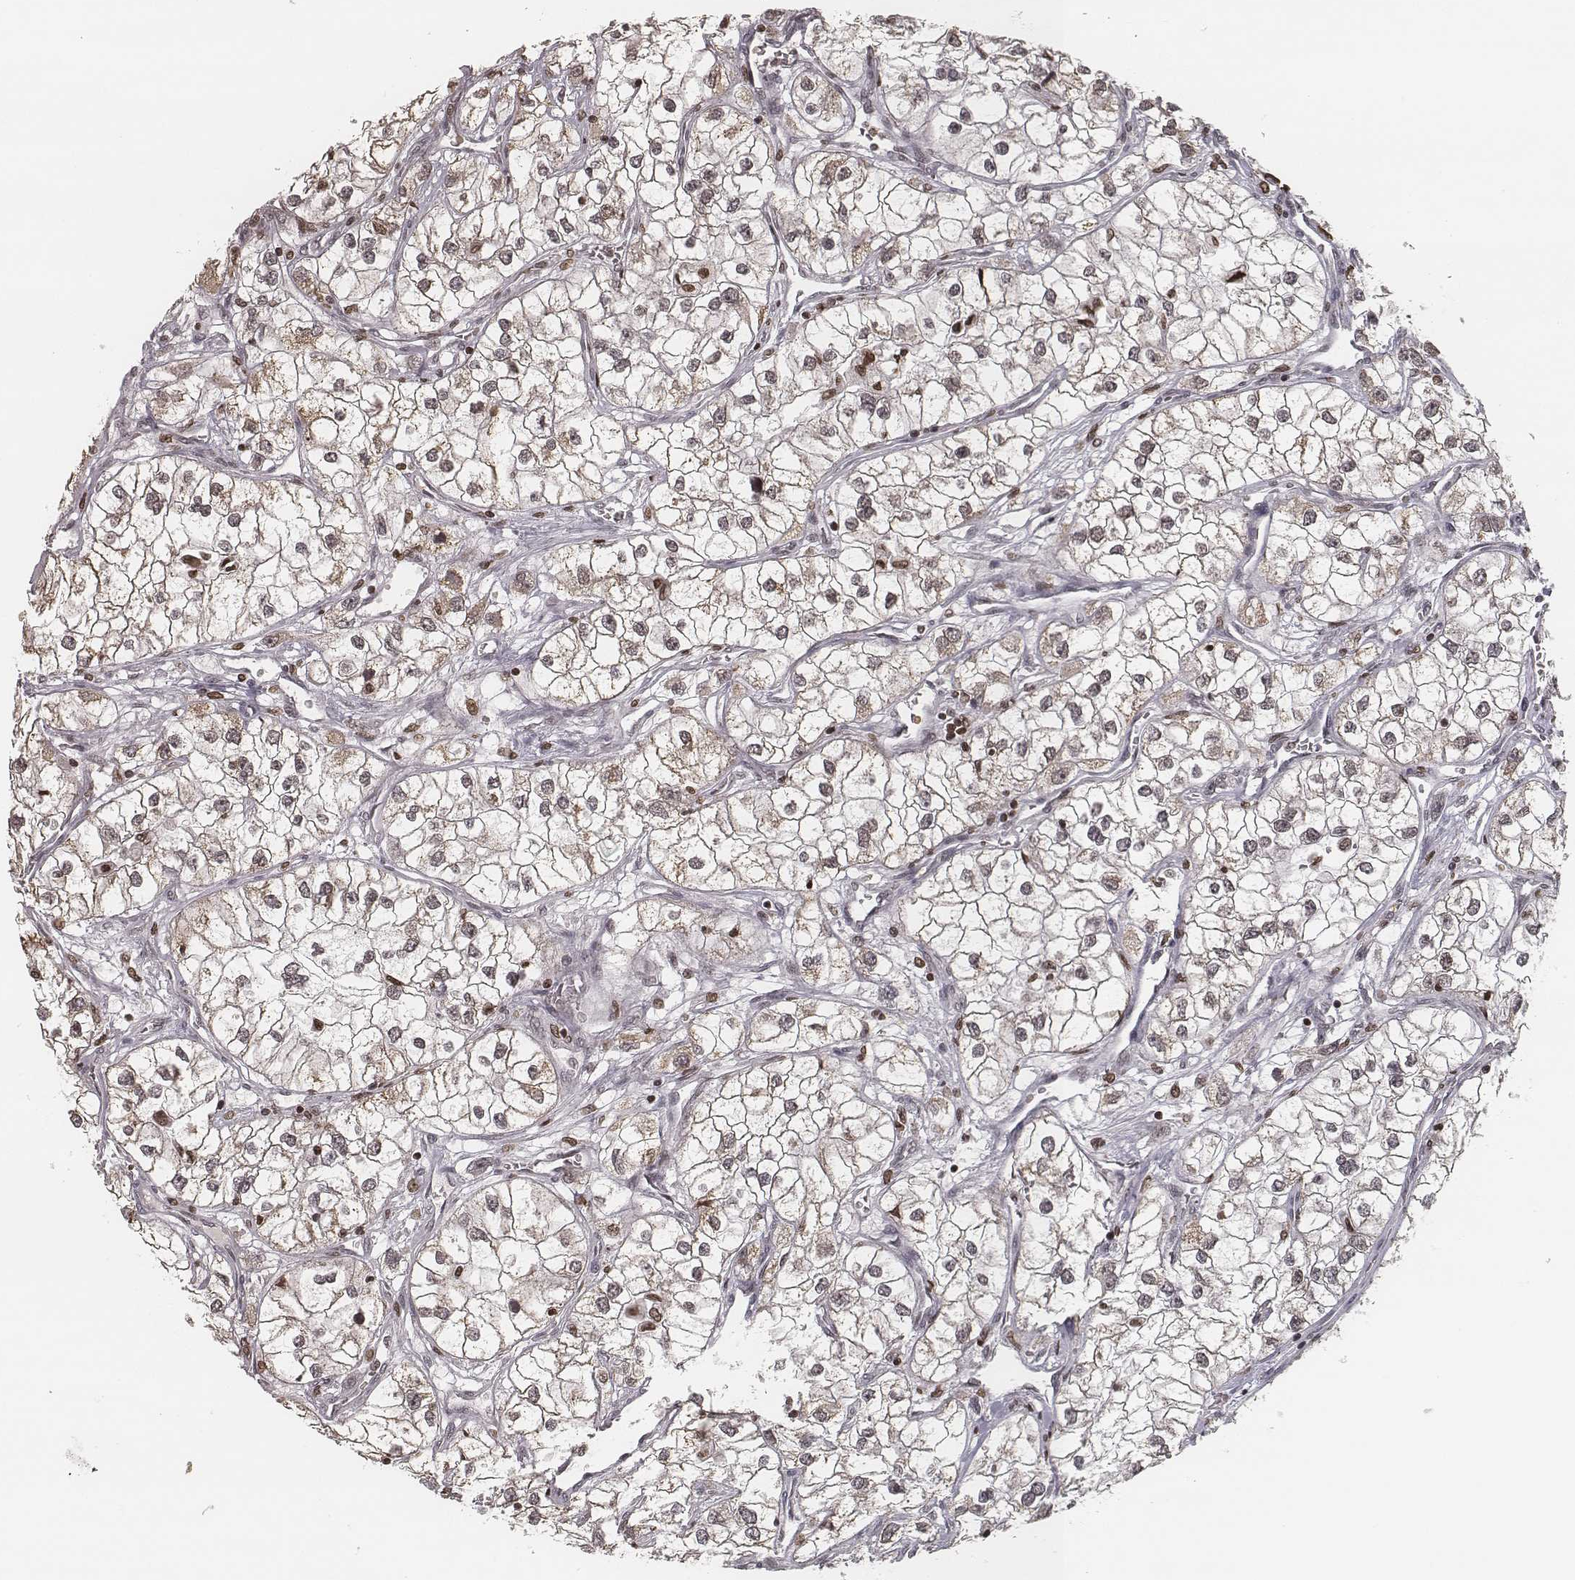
{"staining": {"intensity": "weak", "quantity": ">75%", "location": "cytoplasmic/membranous"}, "tissue": "renal cancer", "cell_type": "Tumor cells", "image_type": "cancer", "snomed": [{"axis": "morphology", "description": "Adenocarcinoma, NOS"}, {"axis": "topography", "description": "Kidney"}], "caption": "IHC image of adenocarcinoma (renal) stained for a protein (brown), which shows low levels of weak cytoplasmic/membranous expression in about >75% of tumor cells.", "gene": "HMGA2", "patient": {"sex": "male", "age": 59}}